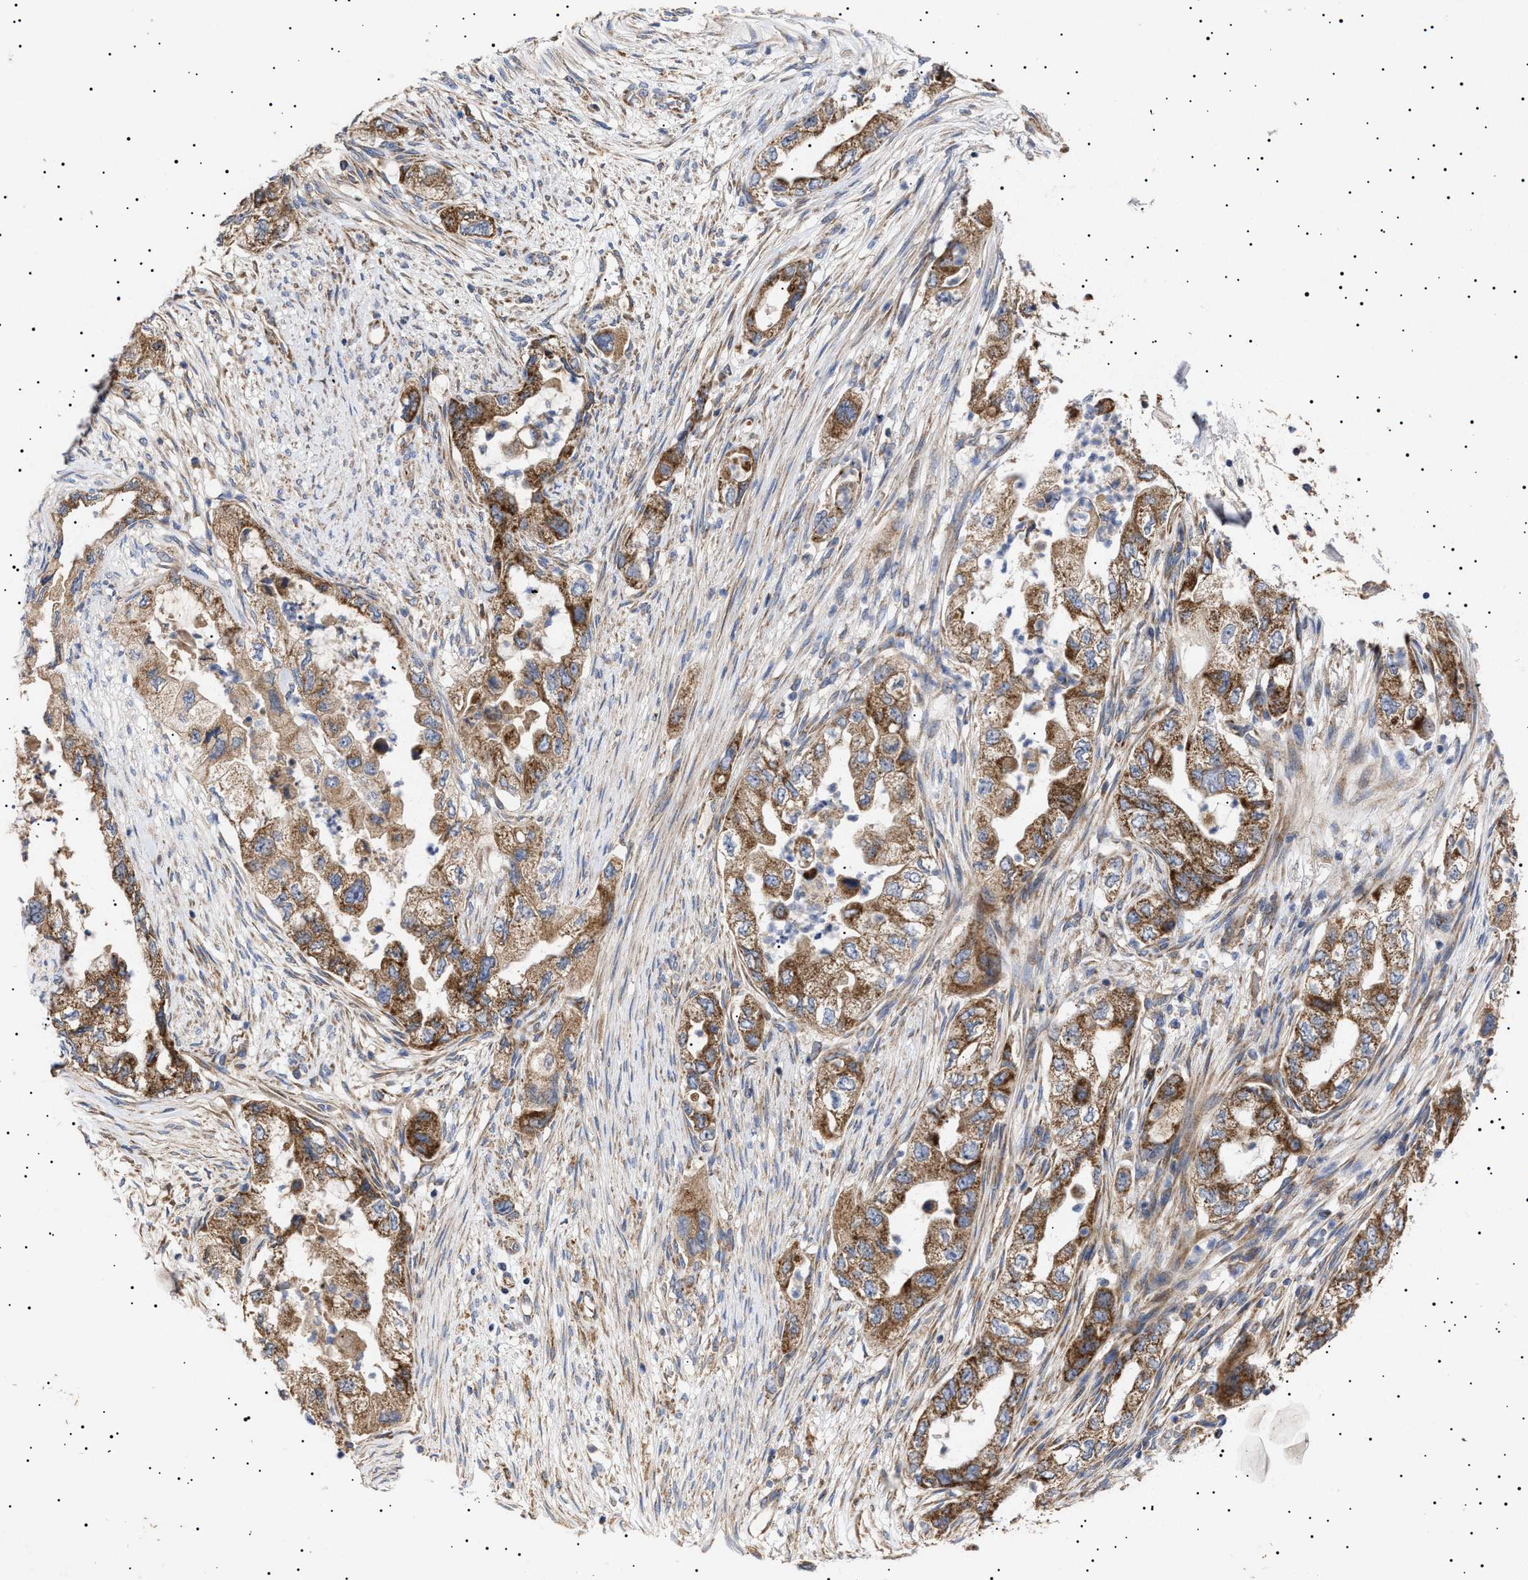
{"staining": {"intensity": "strong", "quantity": ">75%", "location": "cytoplasmic/membranous"}, "tissue": "pancreatic cancer", "cell_type": "Tumor cells", "image_type": "cancer", "snomed": [{"axis": "morphology", "description": "Adenocarcinoma, NOS"}, {"axis": "topography", "description": "Pancreas"}], "caption": "Protein expression analysis of human pancreatic cancer (adenocarcinoma) reveals strong cytoplasmic/membranous positivity in approximately >75% of tumor cells.", "gene": "MRPL10", "patient": {"sex": "female", "age": 73}}